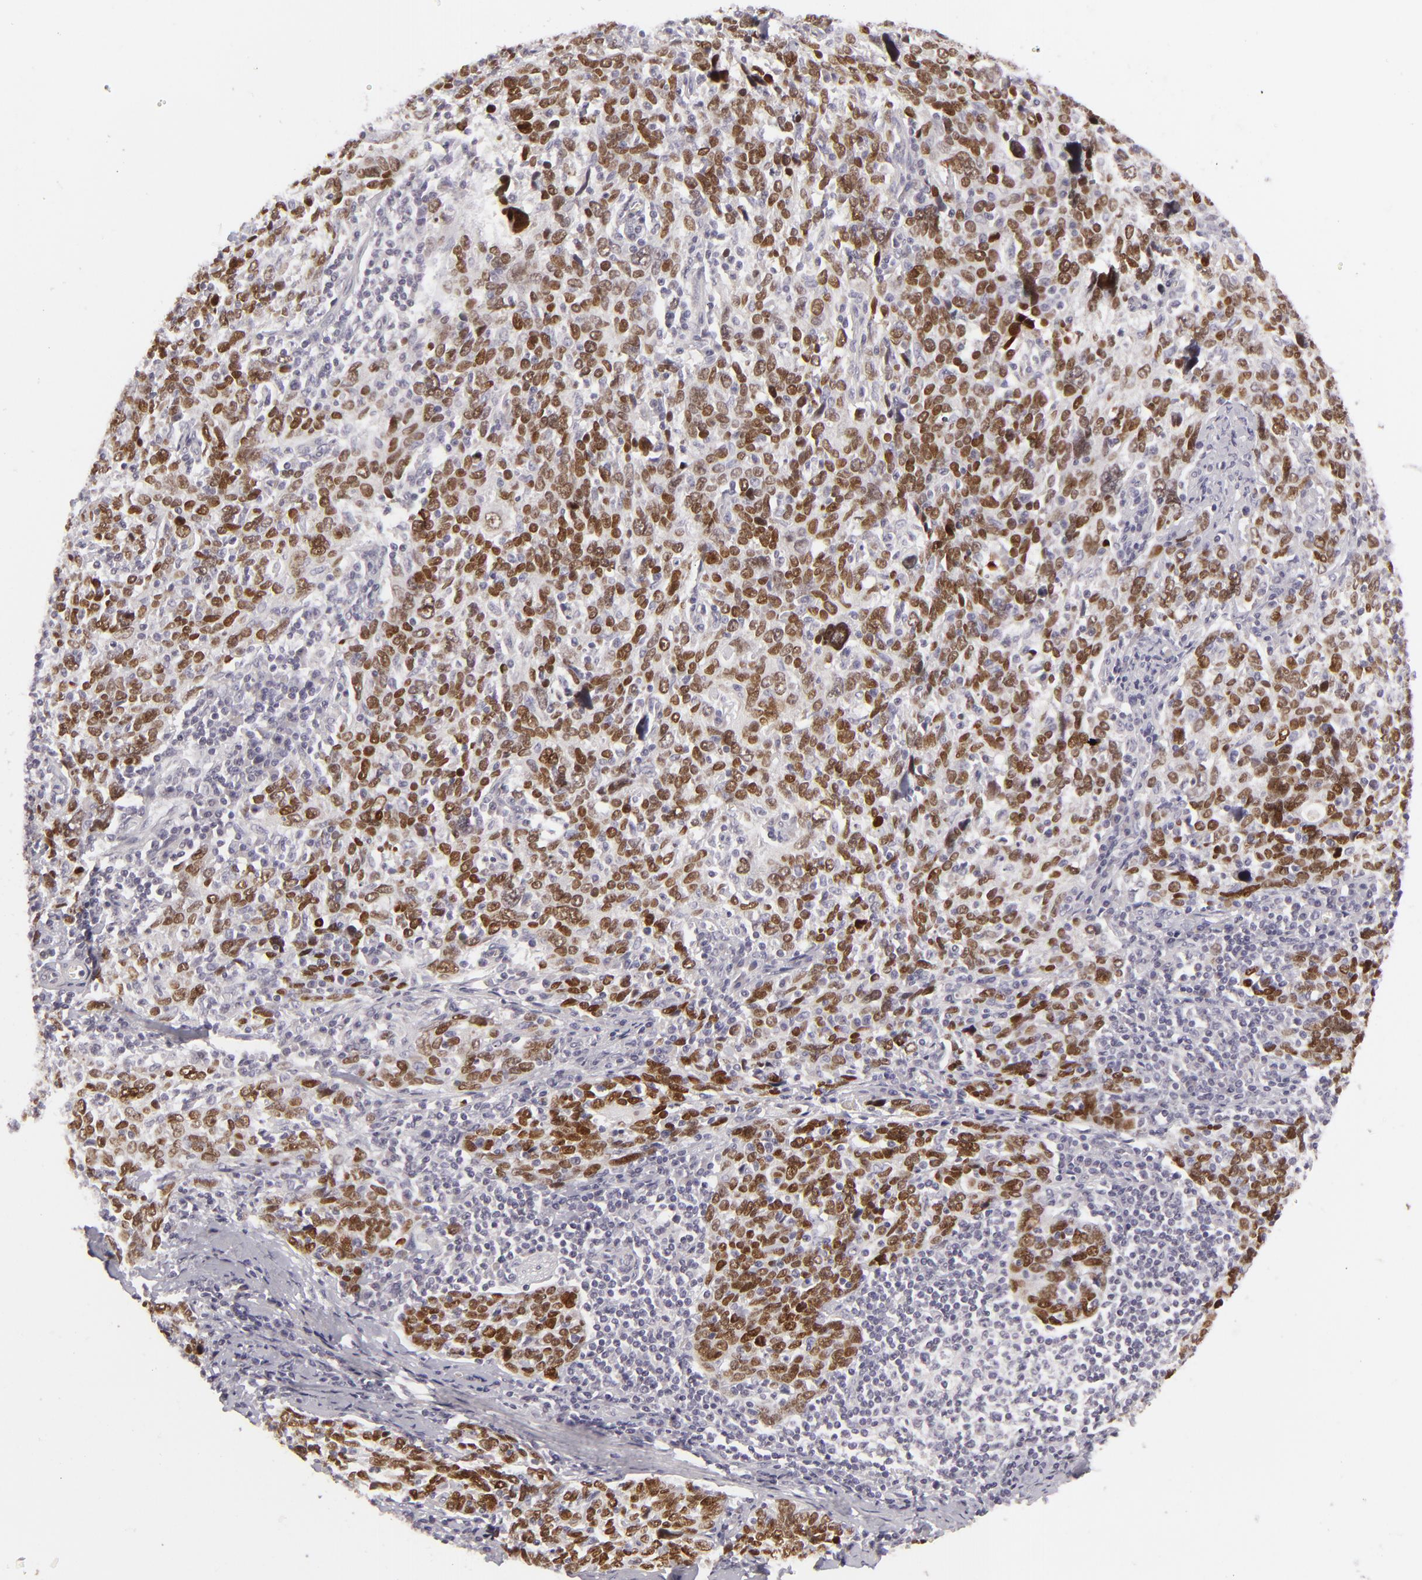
{"staining": {"intensity": "strong", "quantity": ">75%", "location": "nuclear"}, "tissue": "cervical cancer", "cell_type": "Tumor cells", "image_type": "cancer", "snomed": [{"axis": "morphology", "description": "Squamous cell carcinoma, NOS"}, {"axis": "topography", "description": "Cervix"}], "caption": "Cervical cancer stained for a protein (brown) displays strong nuclear positive positivity in about >75% of tumor cells.", "gene": "SIX1", "patient": {"sex": "female", "age": 41}}